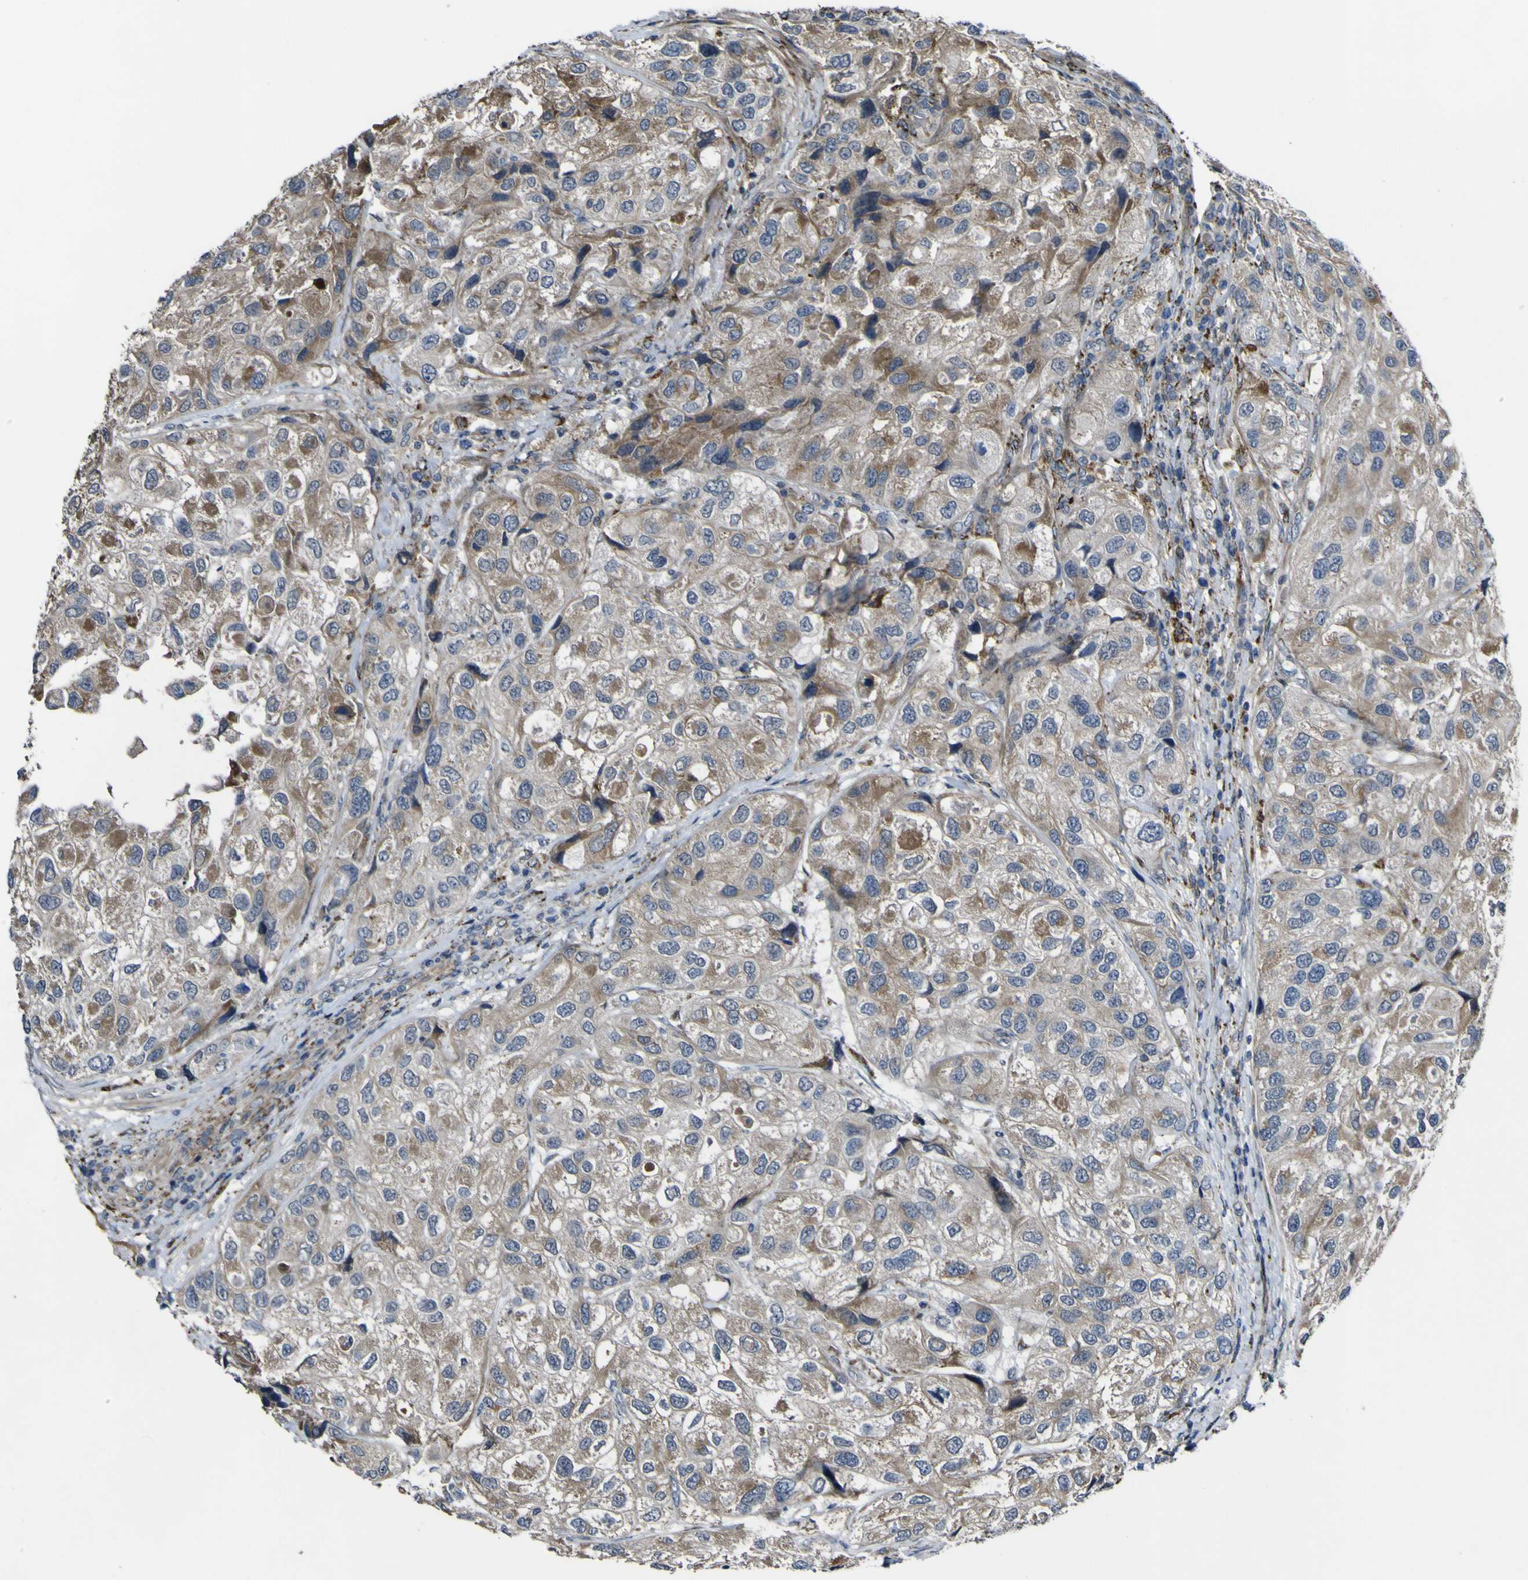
{"staining": {"intensity": "moderate", "quantity": "<25%", "location": "cytoplasmic/membranous"}, "tissue": "urothelial cancer", "cell_type": "Tumor cells", "image_type": "cancer", "snomed": [{"axis": "morphology", "description": "Urothelial carcinoma, High grade"}, {"axis": "topography", "description": "Urinary bladder"}], "caption": "Immunohistochemical staining of human urothelial carcinoma (high-grade) exhibits low levels of moderate cytoplasmic/membranous protein staining in about <25% of tumor cells.", "gene": "GPLD1", "patient": {"sex": "female", "age": 64}}